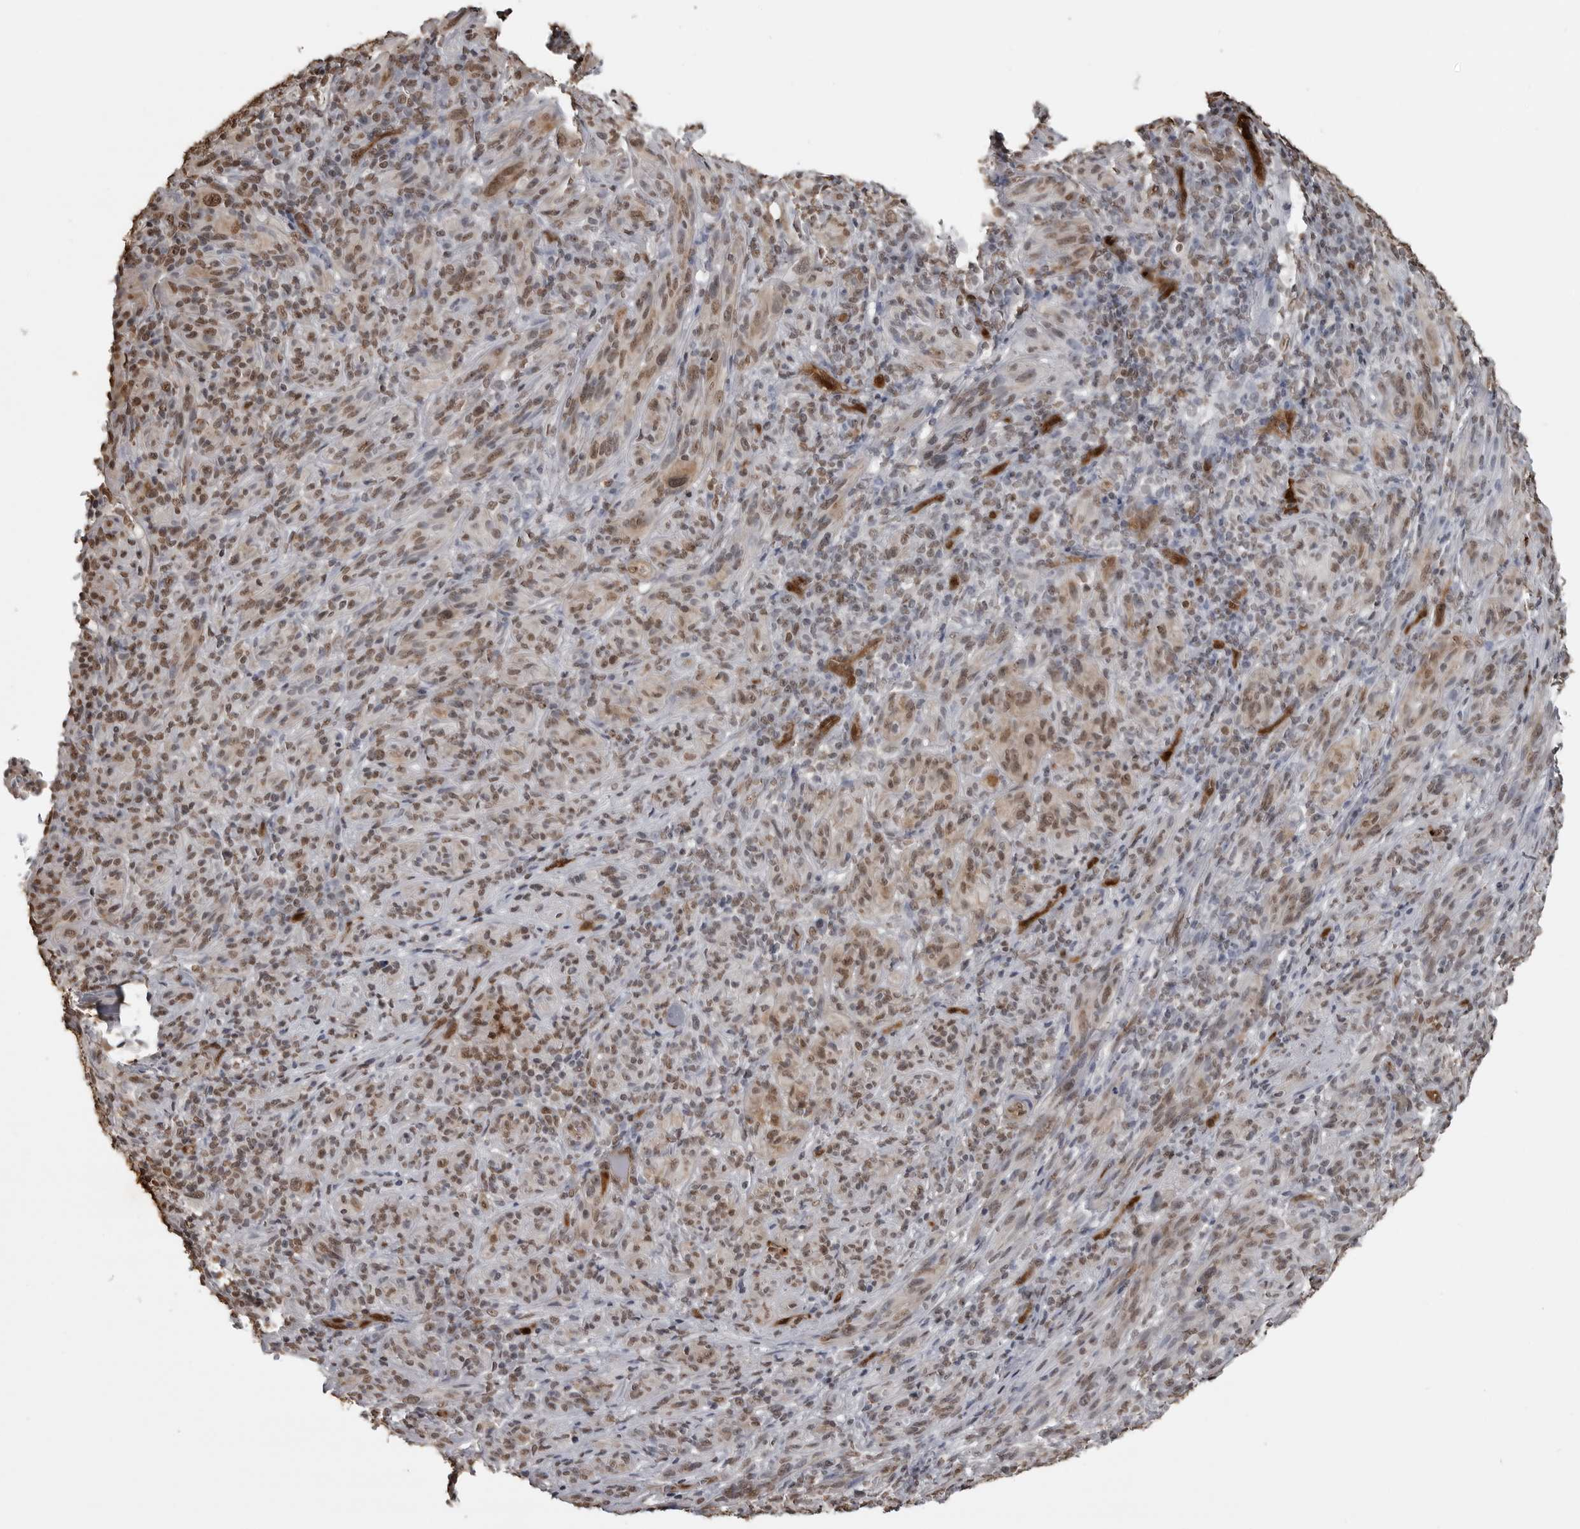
{"staining": {"intensity": "moderate", "quantity": ">75%", "location": "cytoplasmic/membranous,nuclear"}, "tissue": "melanoma", "cell_type": "Tumor cells", "image_type": "cancer", "snomed": [{"axis": "morphology", "description": "Malignant melanoma, NOS"}, {"axis": "topography", "description": "Skin of head"}], "caption": "Immunohistochemistry staining of malignant melanoma, which demonstrates medium levels of moderate cytoplasmic/membranous and nuclear expression in about >75% of tumor cells indicating moderate cytoplasmic/membranous and nuclear protein expression. The staining was performed using DAB (brown) for protein detection and nuclei were counterstained in hematoxylin (blue).", "gene": "SMAD2", "patient": {"sex": "male", "age": 96}}